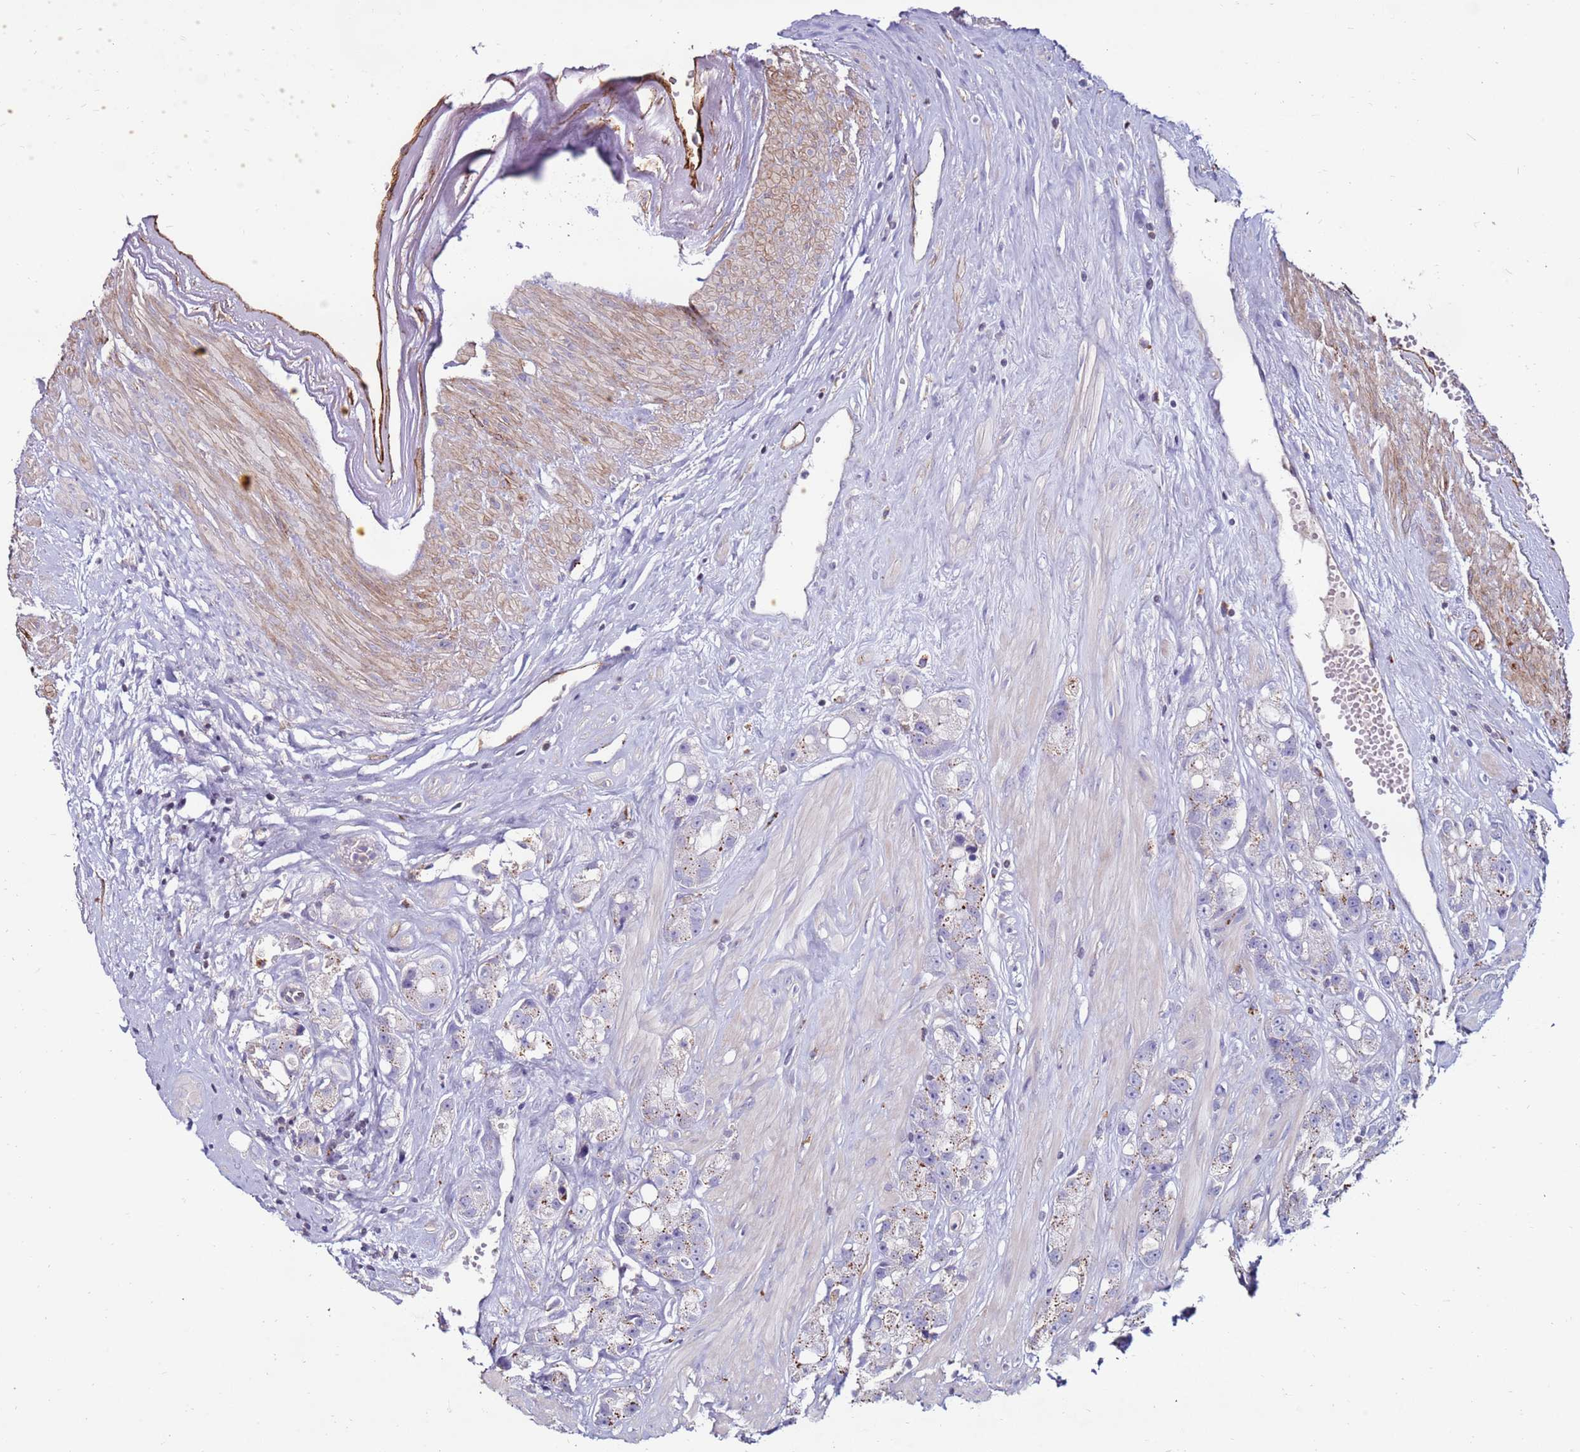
{"staining": {"intensity": "negative", "quantity": "none", "location": "none"}, "tissue": "prostate cancer", "cell_type": "Tumor cells", "image_type": "cancer", "snomed": [{"axis": "morphology", "description": "Adenocarcinoma, High grade"}, {"axis": "topography", "description": "Prostate"}], "caption": "Human adenocarcinoma (high-grade) (prostate) stained for a protein using immunohistochemistry (IHC) demonstrates no positivity in tumor cells.", "gene": "CLEC4M", "patient": {"sex": "male", "age": 74}}